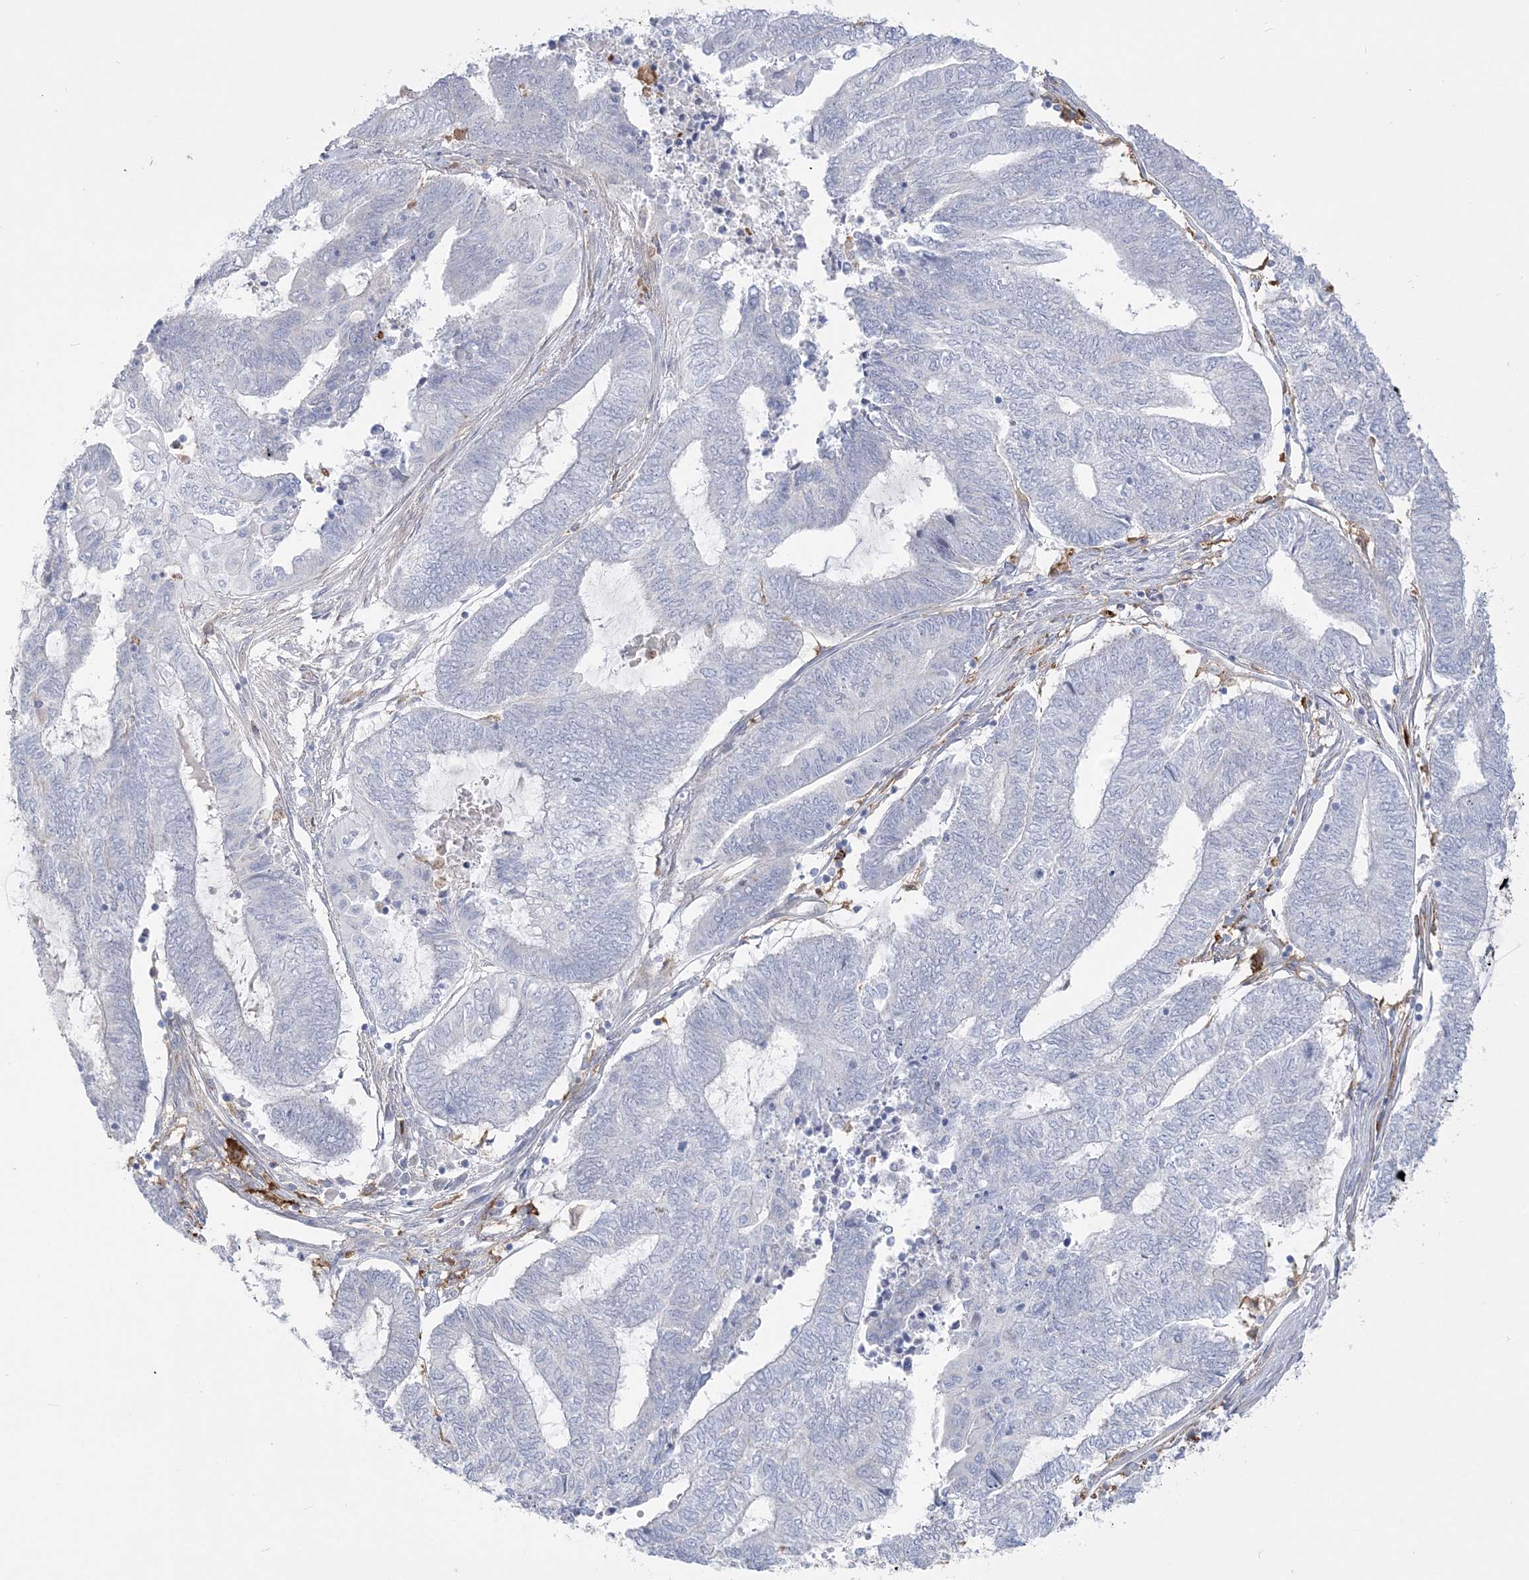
{"staining": {"intensity": "negative", "quantity": "none", "location": "none"}, "tissue": "endometrial cancer", "cell_type": "Tumor cells", "image_type": "cancer", "snomed": [{"axis": "morphology", "description": "Adenocarcinoma, NOS"}, {"axis": "topography", "description": "Uterus"}, {"axis": "topography", "description": "Endometrium"}], "caption": "DAB (3,3'-diaminobenzidine) immunohistochemical staining of human endometrial adenocarcinoma demonstrates no significant expression in tumor cells.", "gene": "HAAO", "patient": {"sex": "female", "age": 70}}